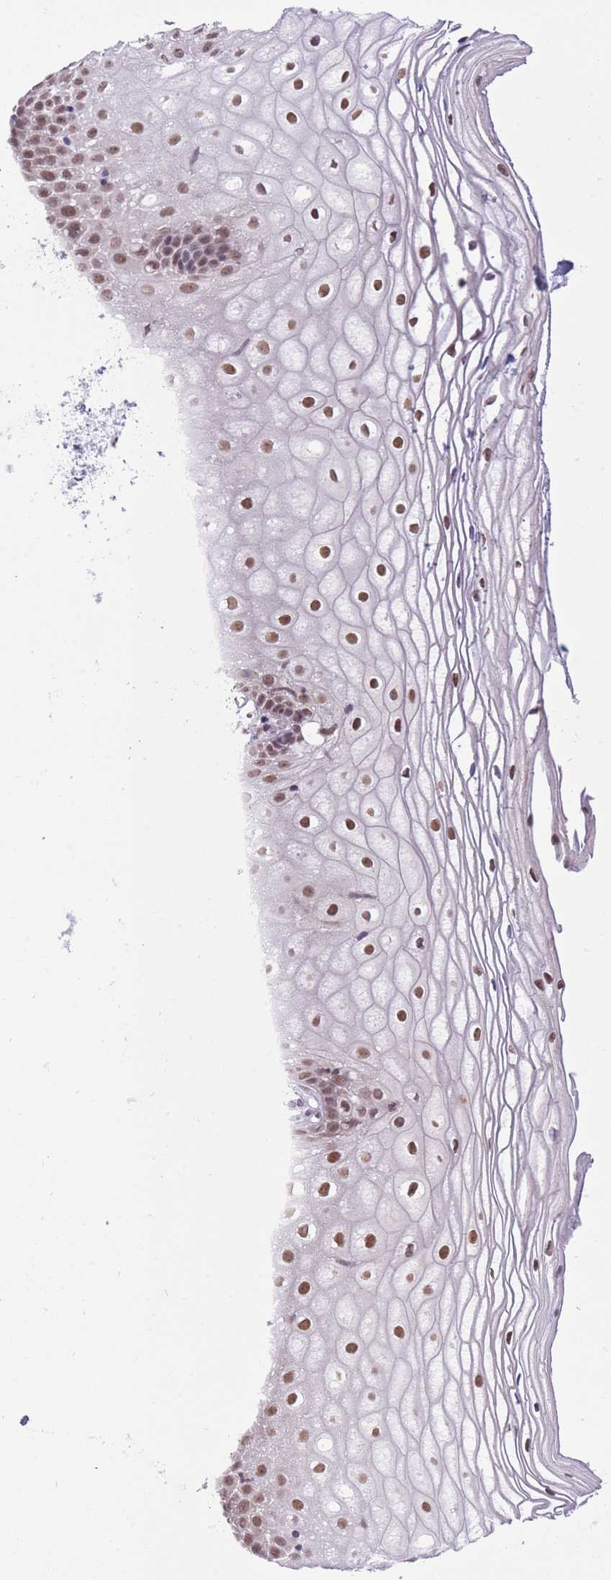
{"staining": {"intensity": "moderate", "quantity": ">75%", "location": "nuclear"}, "tissue": "vagina", "cell_type": "Squamous epithelial cells", "image_type": "normal", "snomed": [{"axis": "morphology", "description": "Normal tissue, NOS"}, {"axis": "topography", "description": "Vagina"}], "caption": "Squamous epithelial cells display medium levels of moderate nuclear positivity in approximately >75% of cells in unremarkable human vagina.", "gene": "ZBED5", "patient": {"sex": "female", "age": 56}}